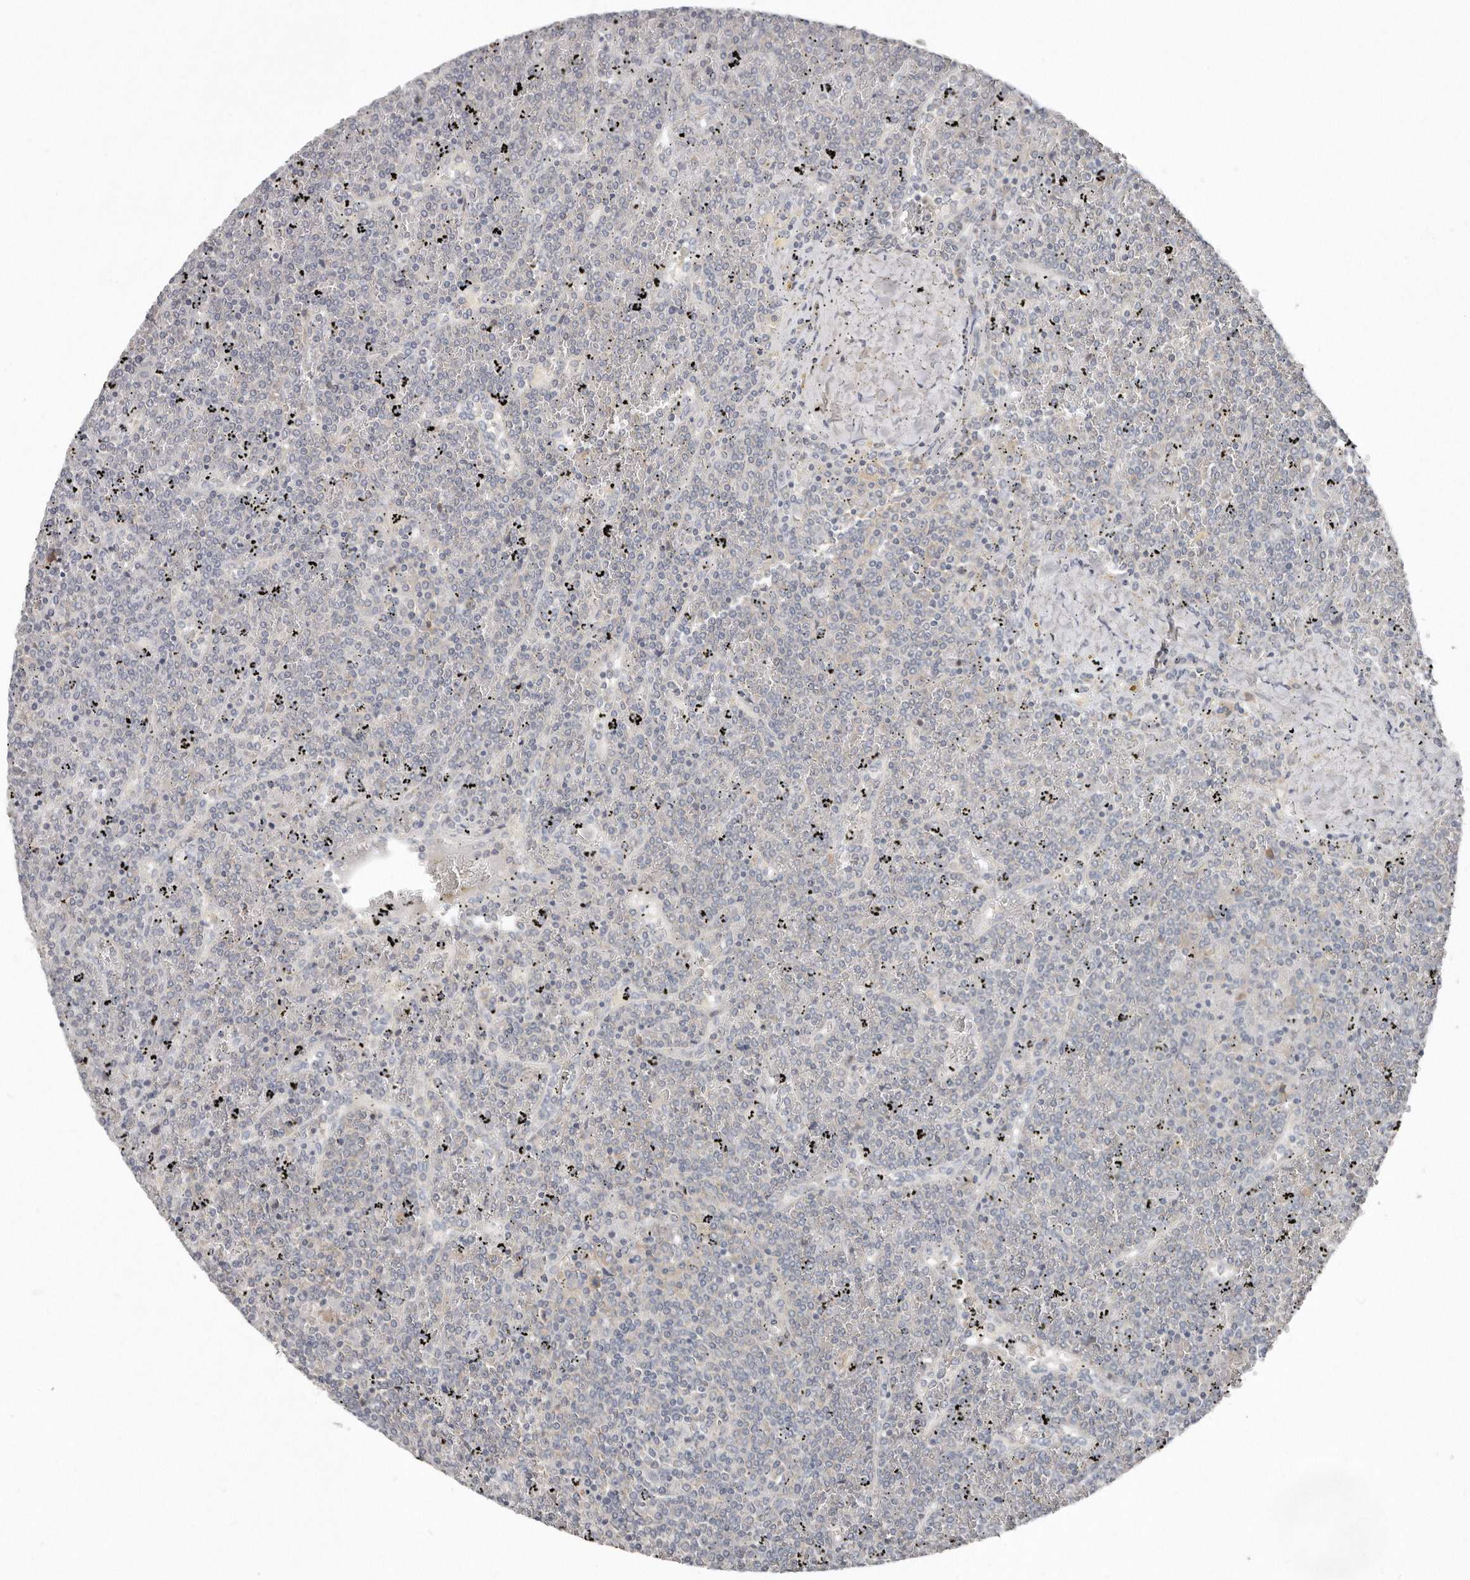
{"staining": {"intensity": "negative", "quantity": "none", "location": "none"}, "tissue": "lymphoma", "cell_type": "Tumor cells", "image_type": "cancer", "snomed": [{"axis": "morphology", "description": "Malignant lymphoma, non-Hodgkin's type, Low grade"}, {"axis": "topography", "description": "Spleen"}], "caption": "Tumor cells are negative for protein expression in human lymphoma.", "gene": "AKNAD1", "patient": {"sex": "female", "age": 19}}